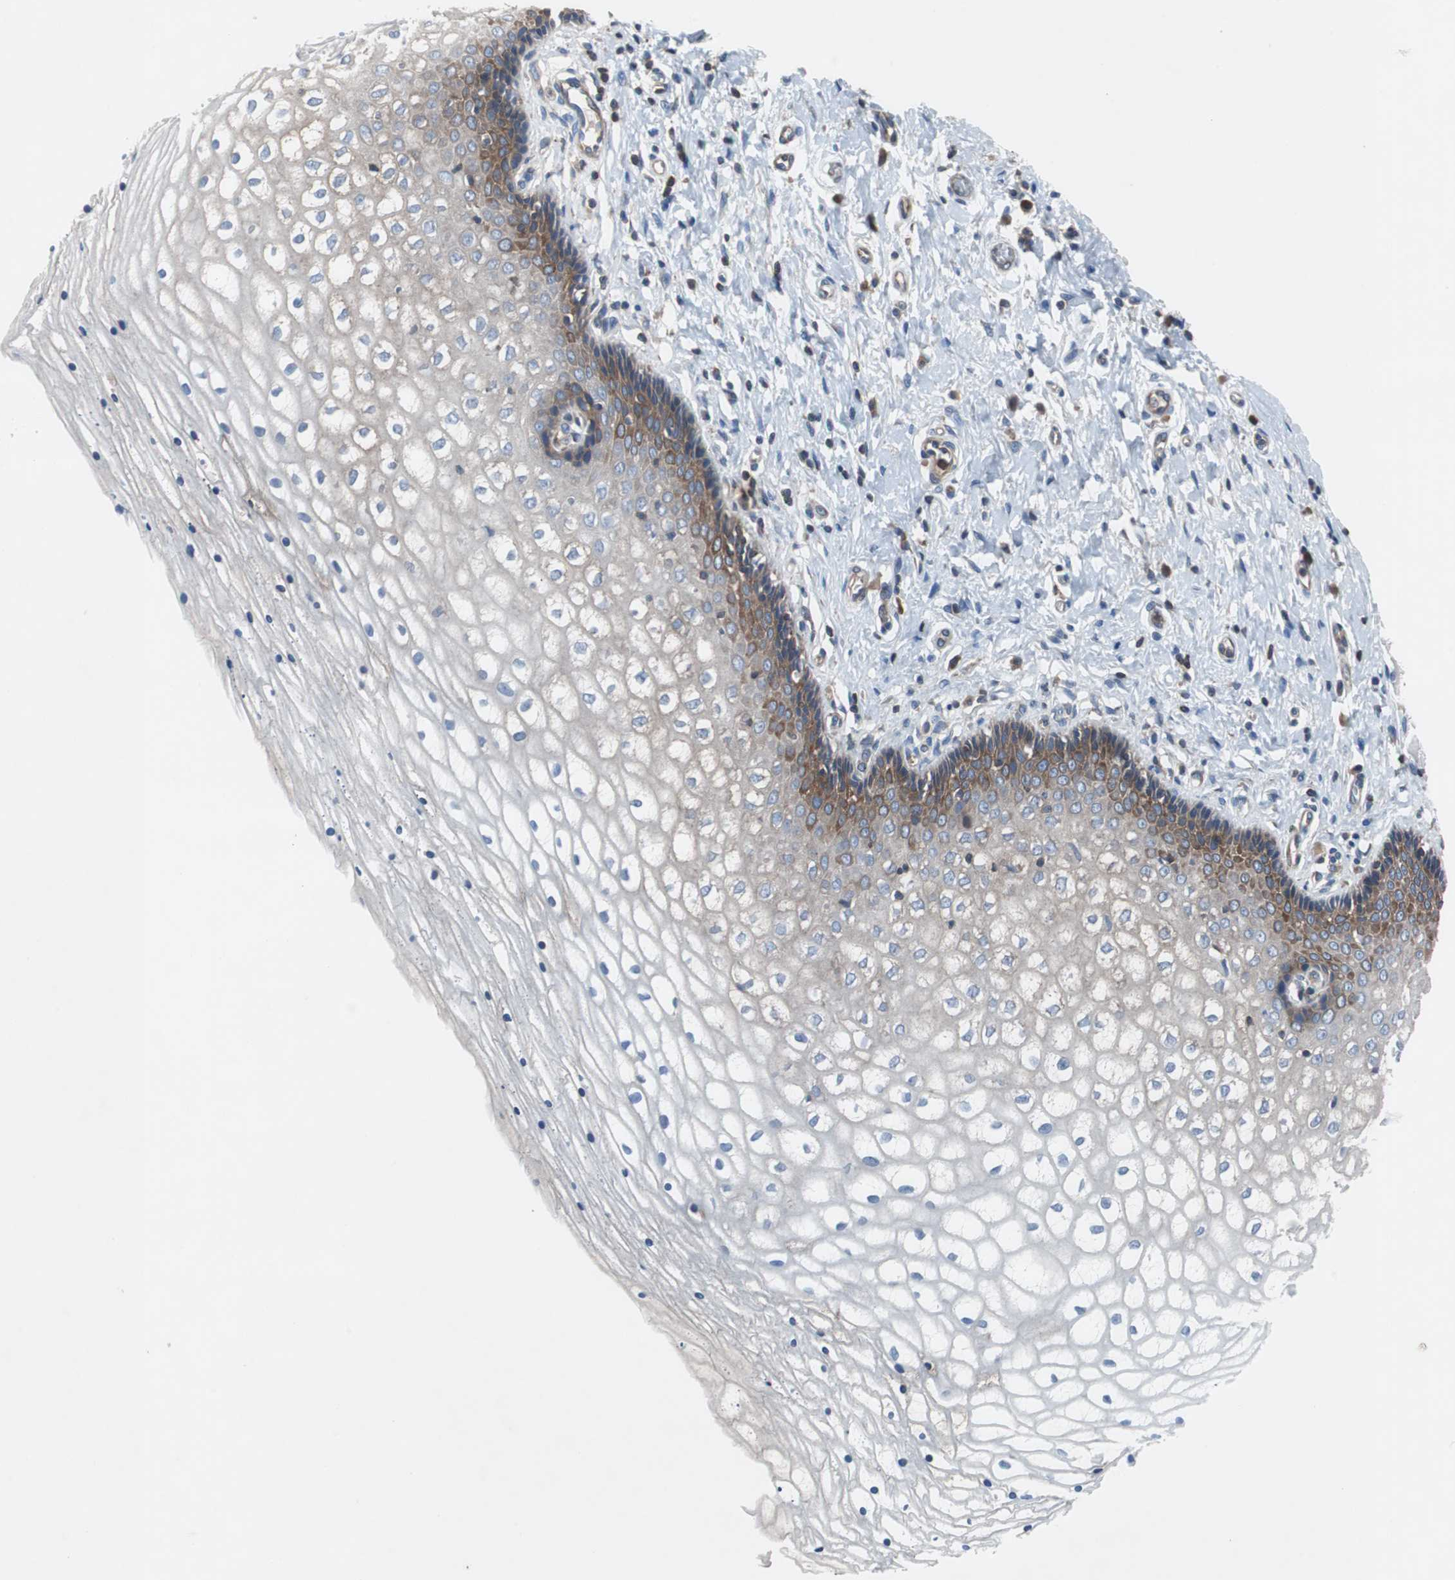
{"staining": {"intensity": "moderate", "quantity": "25%-75%", "location": "cytoplasmic/membranous"}, "tissue": "vagina", "cell_type": "Squamous epithelial cells", "image_type": "normal", "snomed": [{"axis": "morphology", "description": "Normal tissue, NOS"}, {"axis": "topography", "description": "Soft tissue"}, {"axis": "topography", "description": "Vagina"}], "caption": "High-magnification brightfield microscopy of benign vagina stained with DAB (brown) and counterstained with hematoxylin (blue). squamous epithelial cells exhibit moderate cytoplasmic/membranous expression is seen in approximately25%-75% of cells.", "gene": "GYS1", "patient": {"sex": "female", "age": 61}}